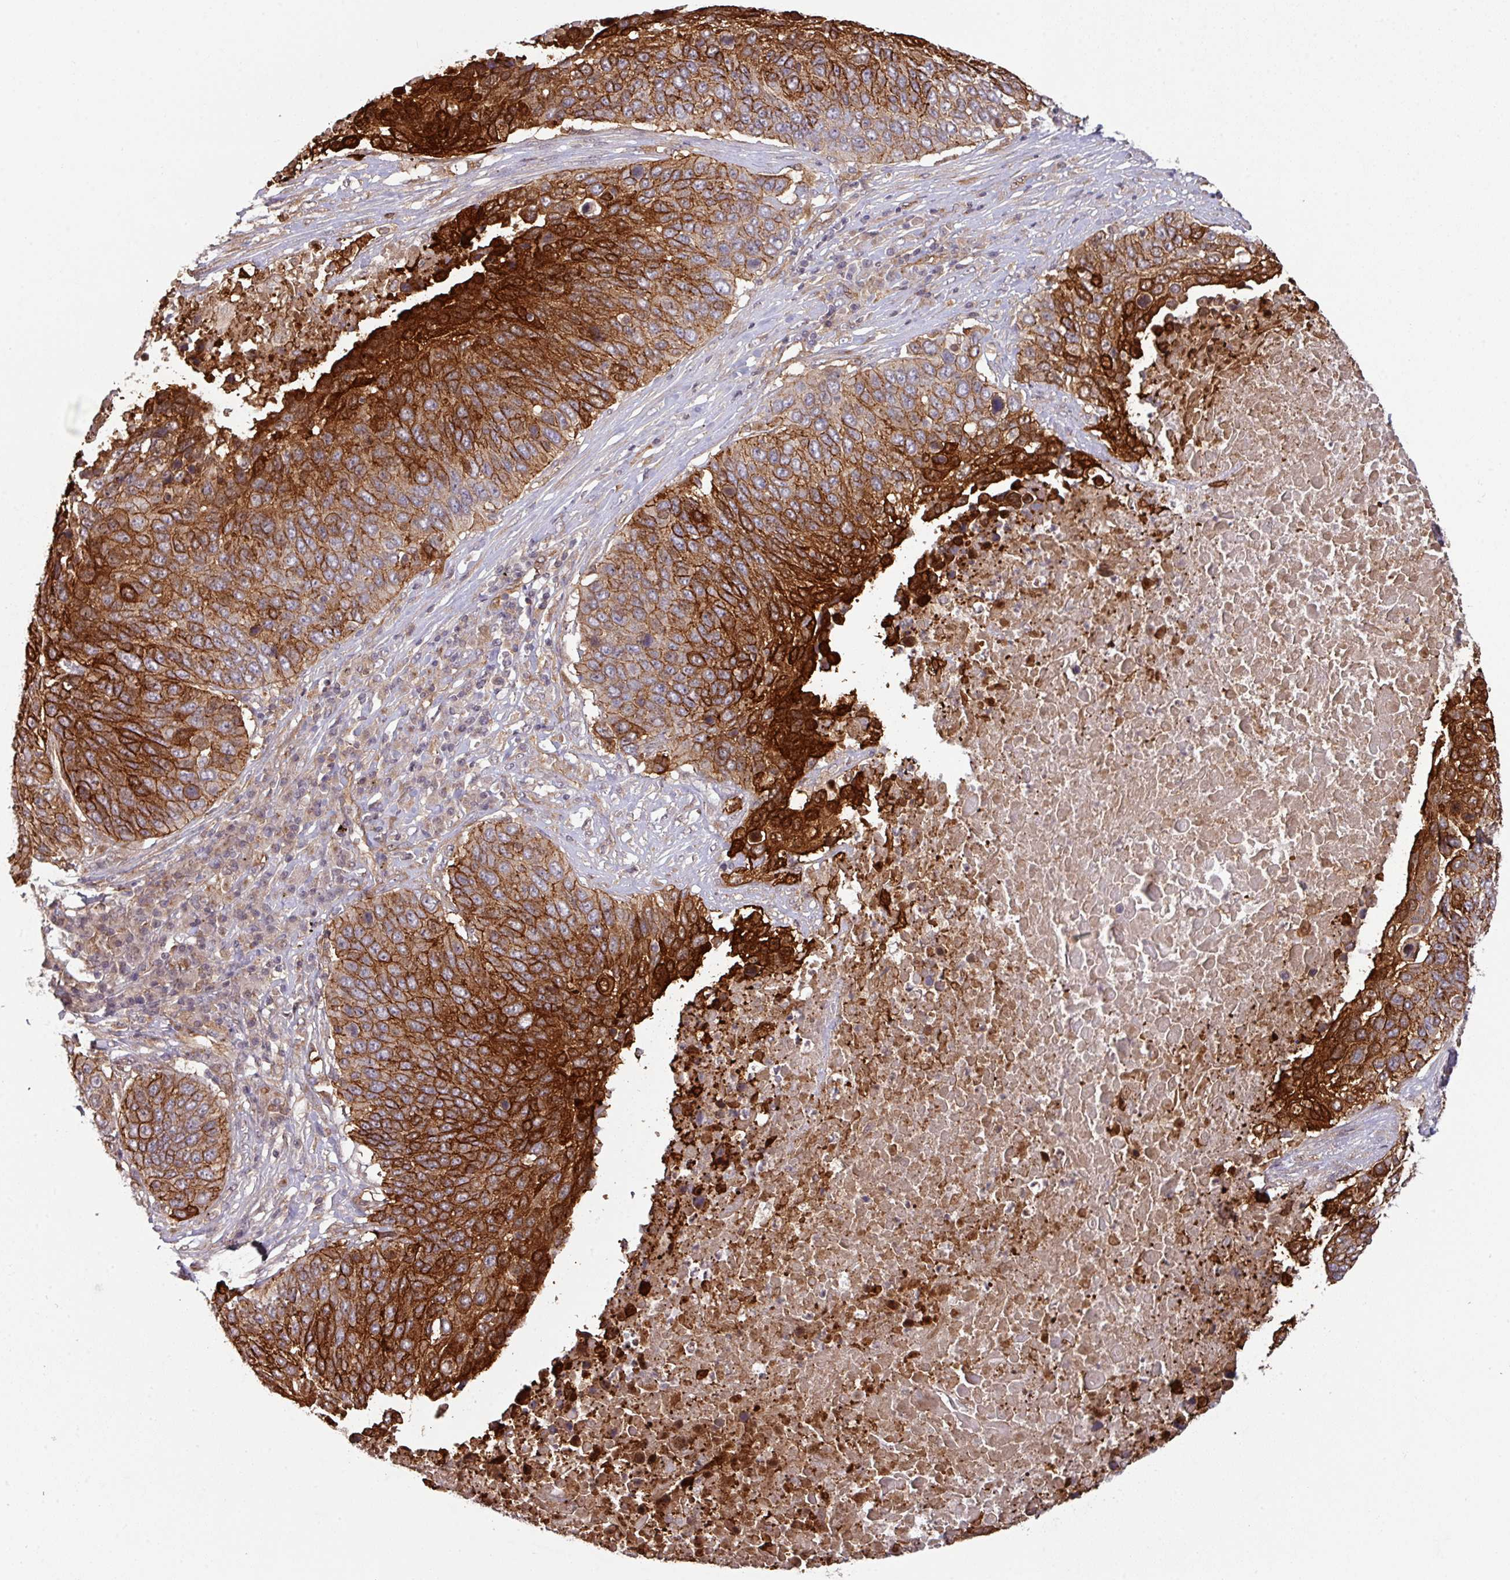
{"staining": {"intensity": "strong", "quantity": ">75%", "location": "cytoplasmic/membranous"}, "tissue": "lung cancer", "cell_type": "Tumor cells", "image_type": "cancer", "snomed": [{"axis": "morphology", "description": "Squamous cell carcinoma, NOS"}, {"axis": "topography", "description": "Lung"}], "caption": "Approximately >75% of tumor cells in lung cancer show strong cytoplasmic/membranous protein expression as visualized by brown immunohistochemical staining.", "gene": "CYFIP2", "patient": {"sex": "male", "age": 66}}